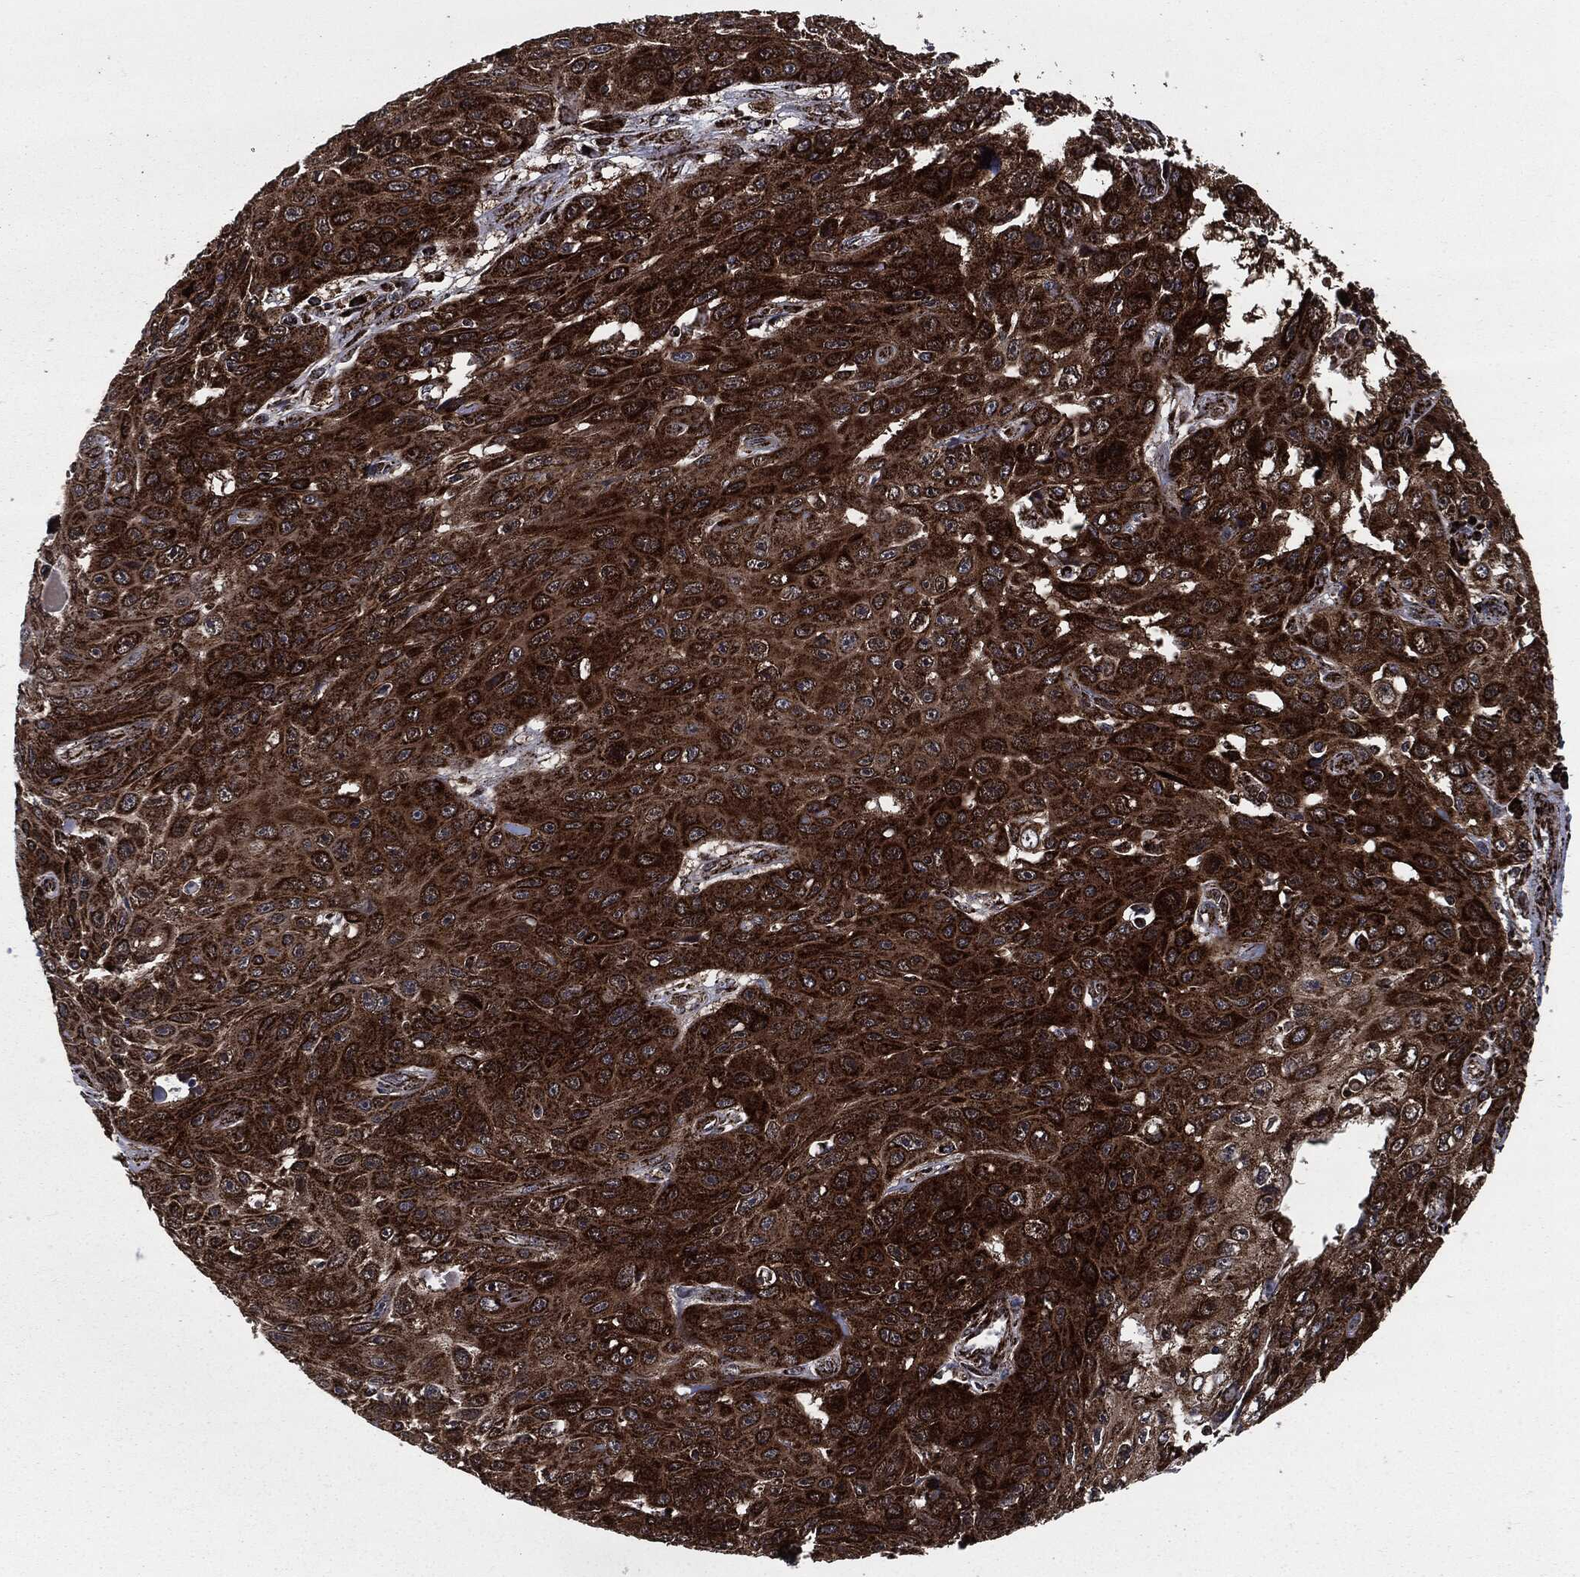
{"staining": {"intensity": "strong", "quantity": "25%-75%", "location": "cytoplasmic/membranous"}, "tissue": "skin cancer", "cell_type": "Tumor cells", "image_type": "cancer", "snomed": [{"axis": "morphology", "description": "Squamous cell carcinoma, NOS"}, {"axis": "topography", "description": "Skin"}], "caption": "The immunohistochemical stain highlights strong cytoplasmic/membranous staining in tumor cells of squamous cell carcinoma (skin) tissue.", "gene": "FH", "patient": {"sex": "male", "age": 82}}